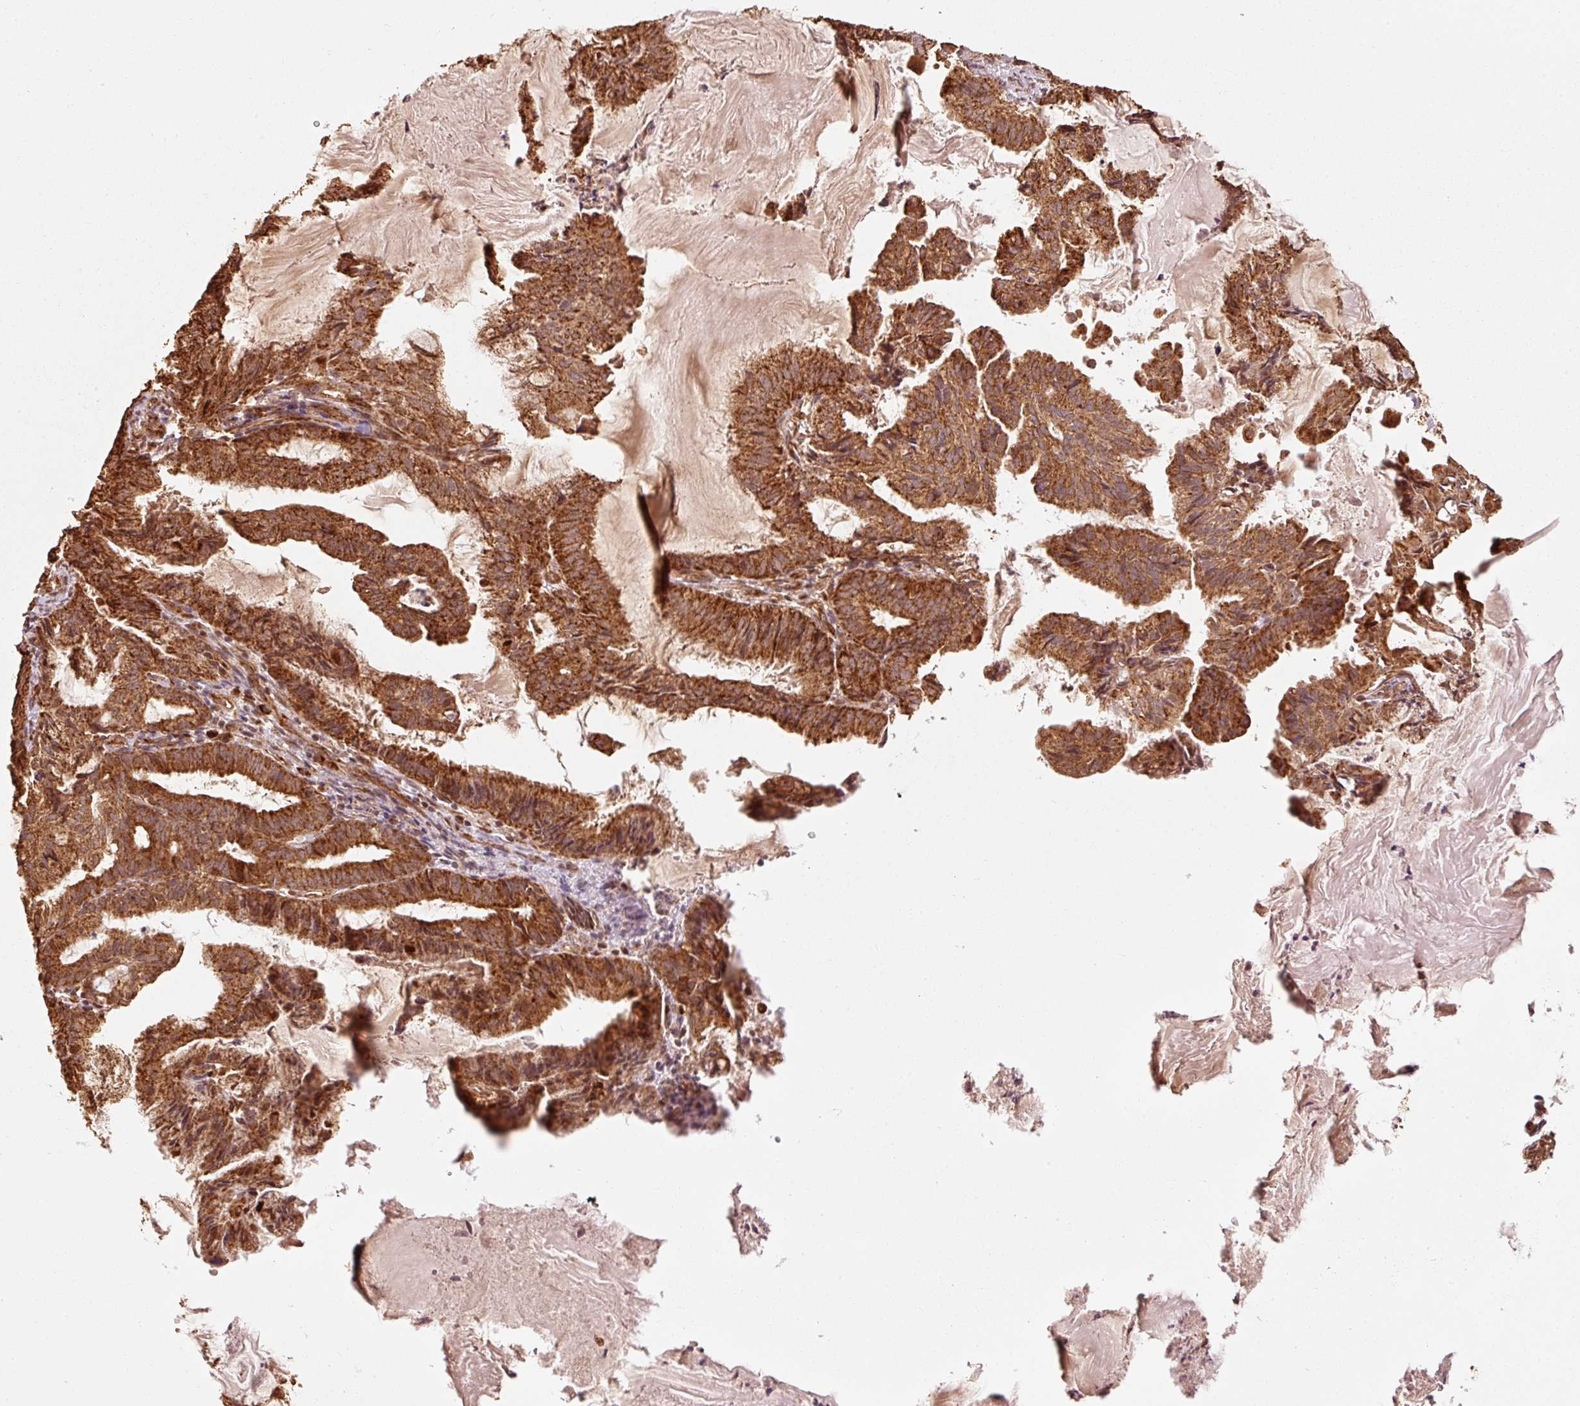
{"staining": {"intensity": "strong", "quantity": ">75%", "location": "cytoplasmic/membranous"}, "tissue": "endometrial cancer", "cell_type": "Tumor cells", "image_type": "cancer", "snomed": [{"axis": "morphology", "description": "Adenocarcinoma, NOS"}, {"axis": "topography", "description": "Endometrium"}], "caption": "The histopathology image shows immunohistochemical staining of endometrial cancer (adenocarcinoma). There is strong cytoplasmic/membranous positivity is present in approximately >75% of tumor cells. (IHC, brightfield microscopy, high magnification).", "gene": "MRPL16", "patient": {"sex": "female", "age": 86}}